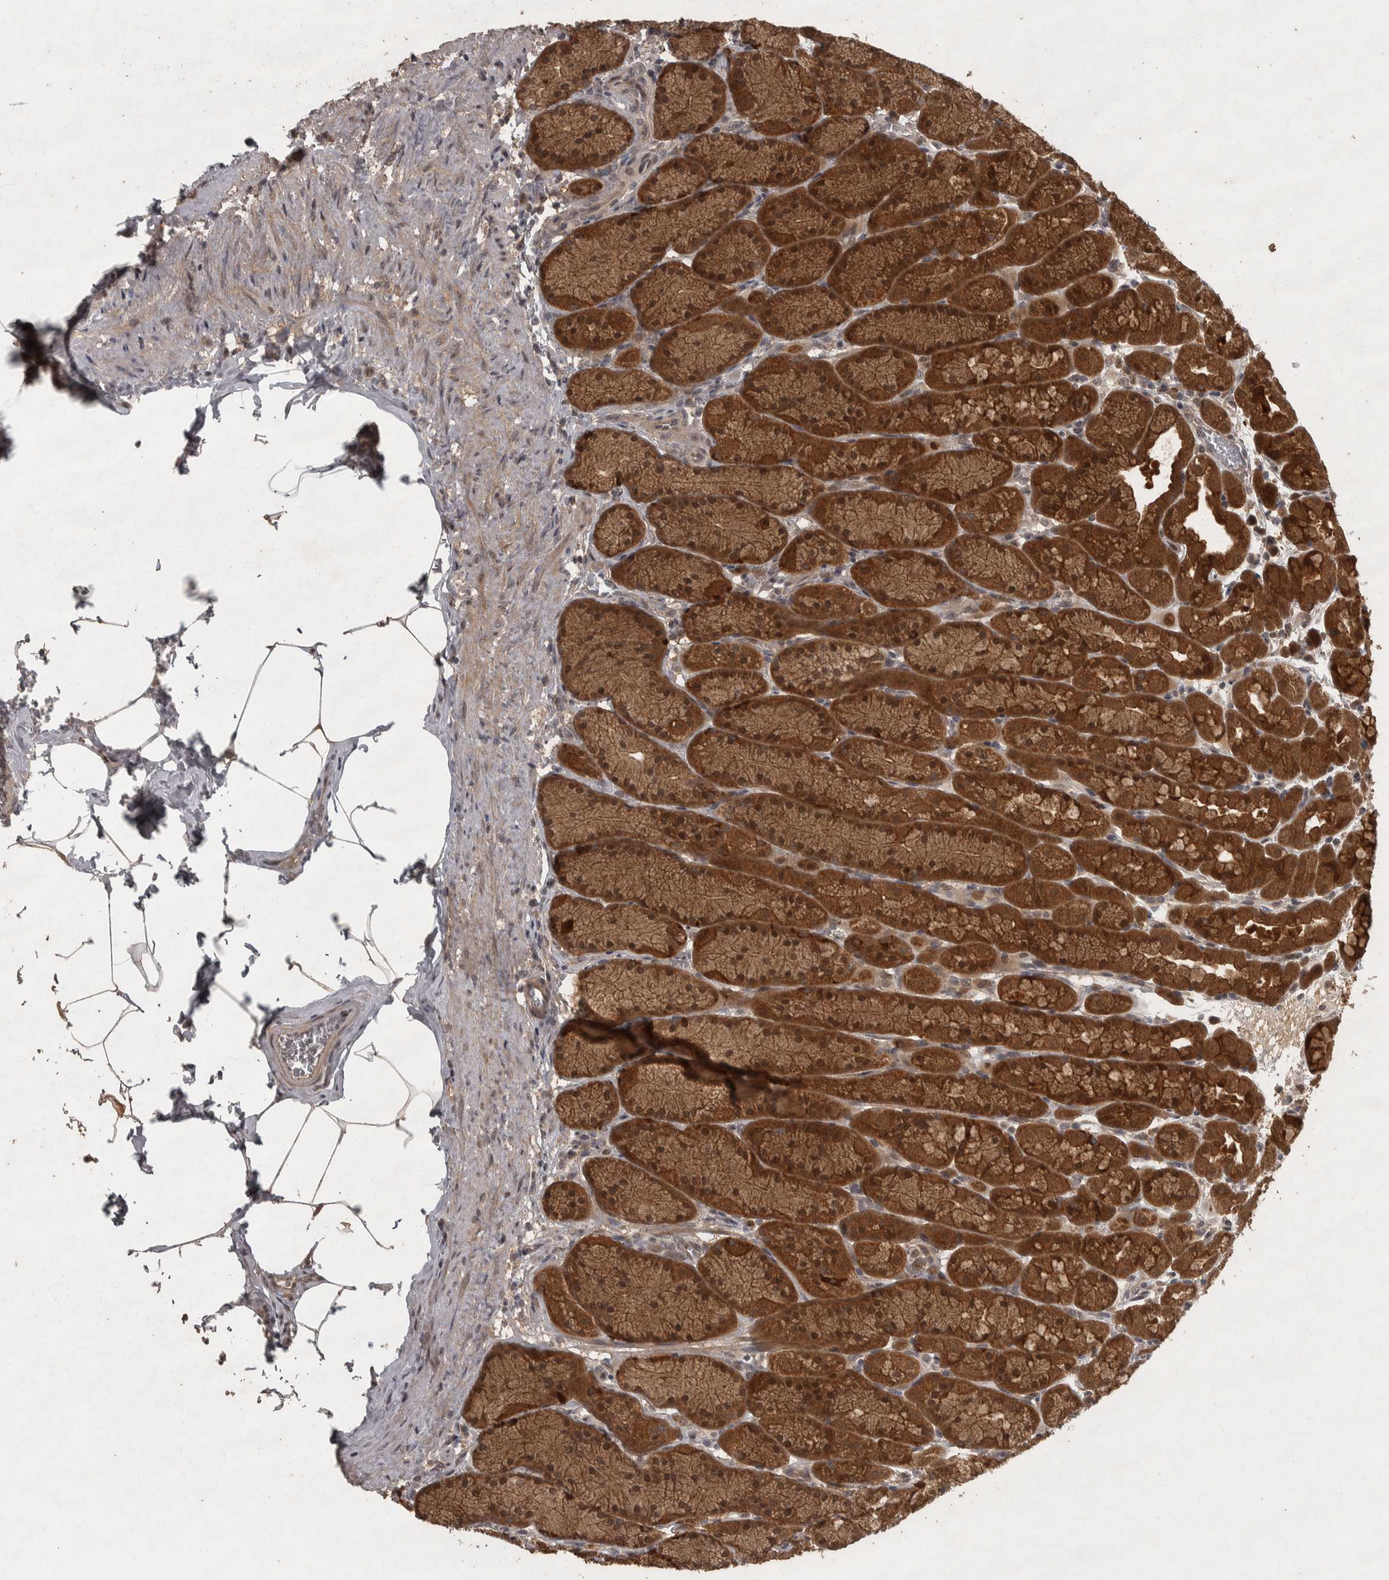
{"staining": {"intensity": "strong", "quantity": ">75%", "location": "cytoplasmic/membranous,nuclear"}, "tissue": "stomach", "cell_type": "Glandular cells", "image_type": "normal", "snomed": [{"axis": "morphology", "description": "Normal tissue, NOS"}, {"axis": "topography", "description": "Stomach"}], "caption": "An image of stomach stained for a protein exhibits strong cytoplasmic/membranous,nuclear brown staining in glandular cells. (DAB IHC with brightfield microscopy, high magnification).", "gene": "ACO1", "patient": {"sex": "male", "age": 42}}